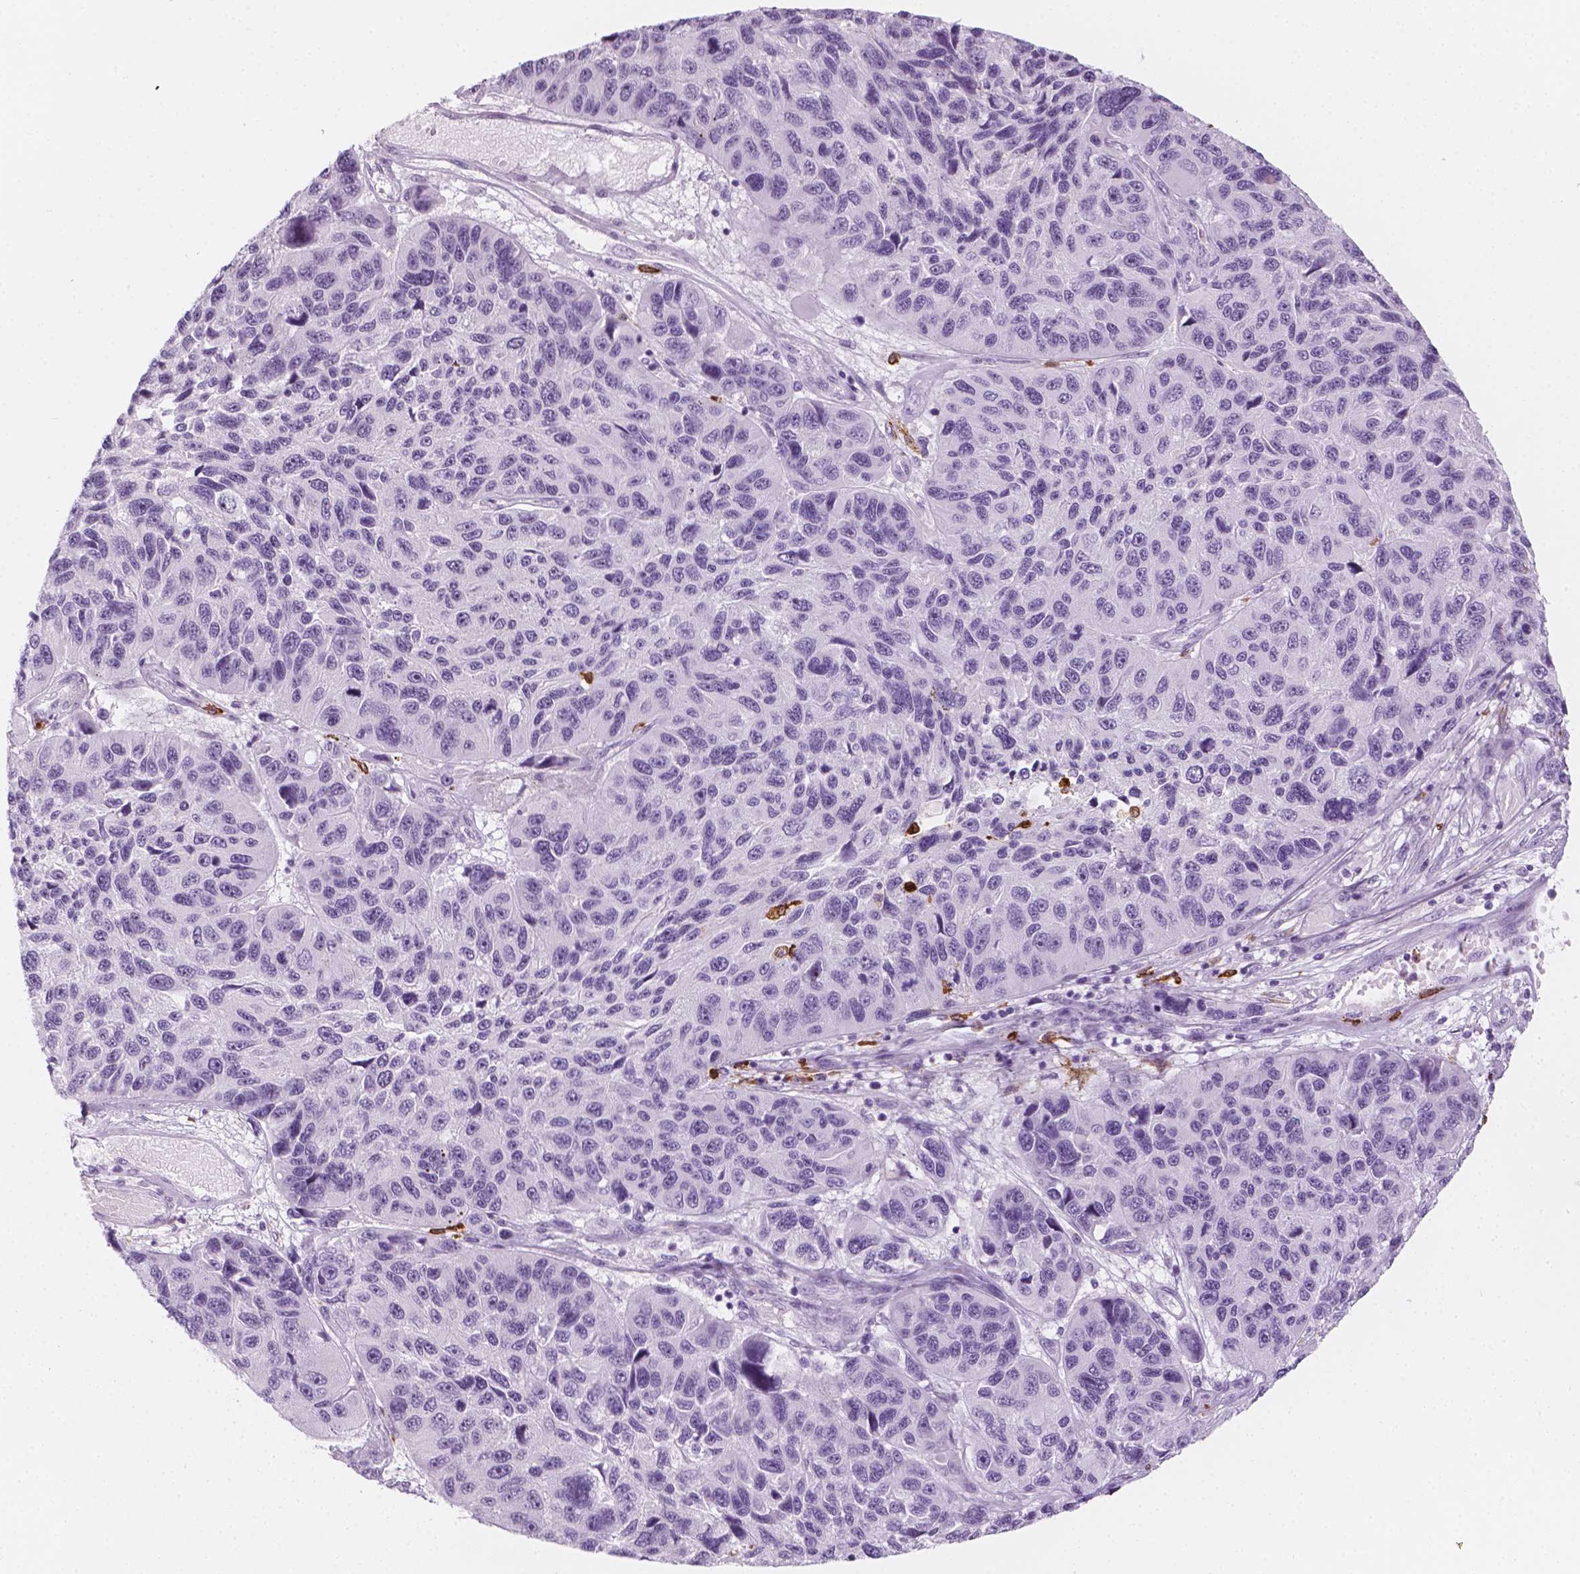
{"staining": {"intensity": "negative", "quantity": "none", "location": "none"}, "tissue": "melanoma", "cell_type": "Tumor cells", "image_type": "cancer", "snomed": [{"axis": "morphology", "description": "Malignant melanoma, NOS"}, {"axis": "topography", "description": "Skin"}], "caption": "Immunohistochemistry photomicrograph of neoplastic tissue: malignant melanoma stained with DAB (3,3'-diaminobenzidine) exhibits no significant protein staining in tumor cells.", "gene": "CES1", "patient": {"sex": "male", "age": 53}}